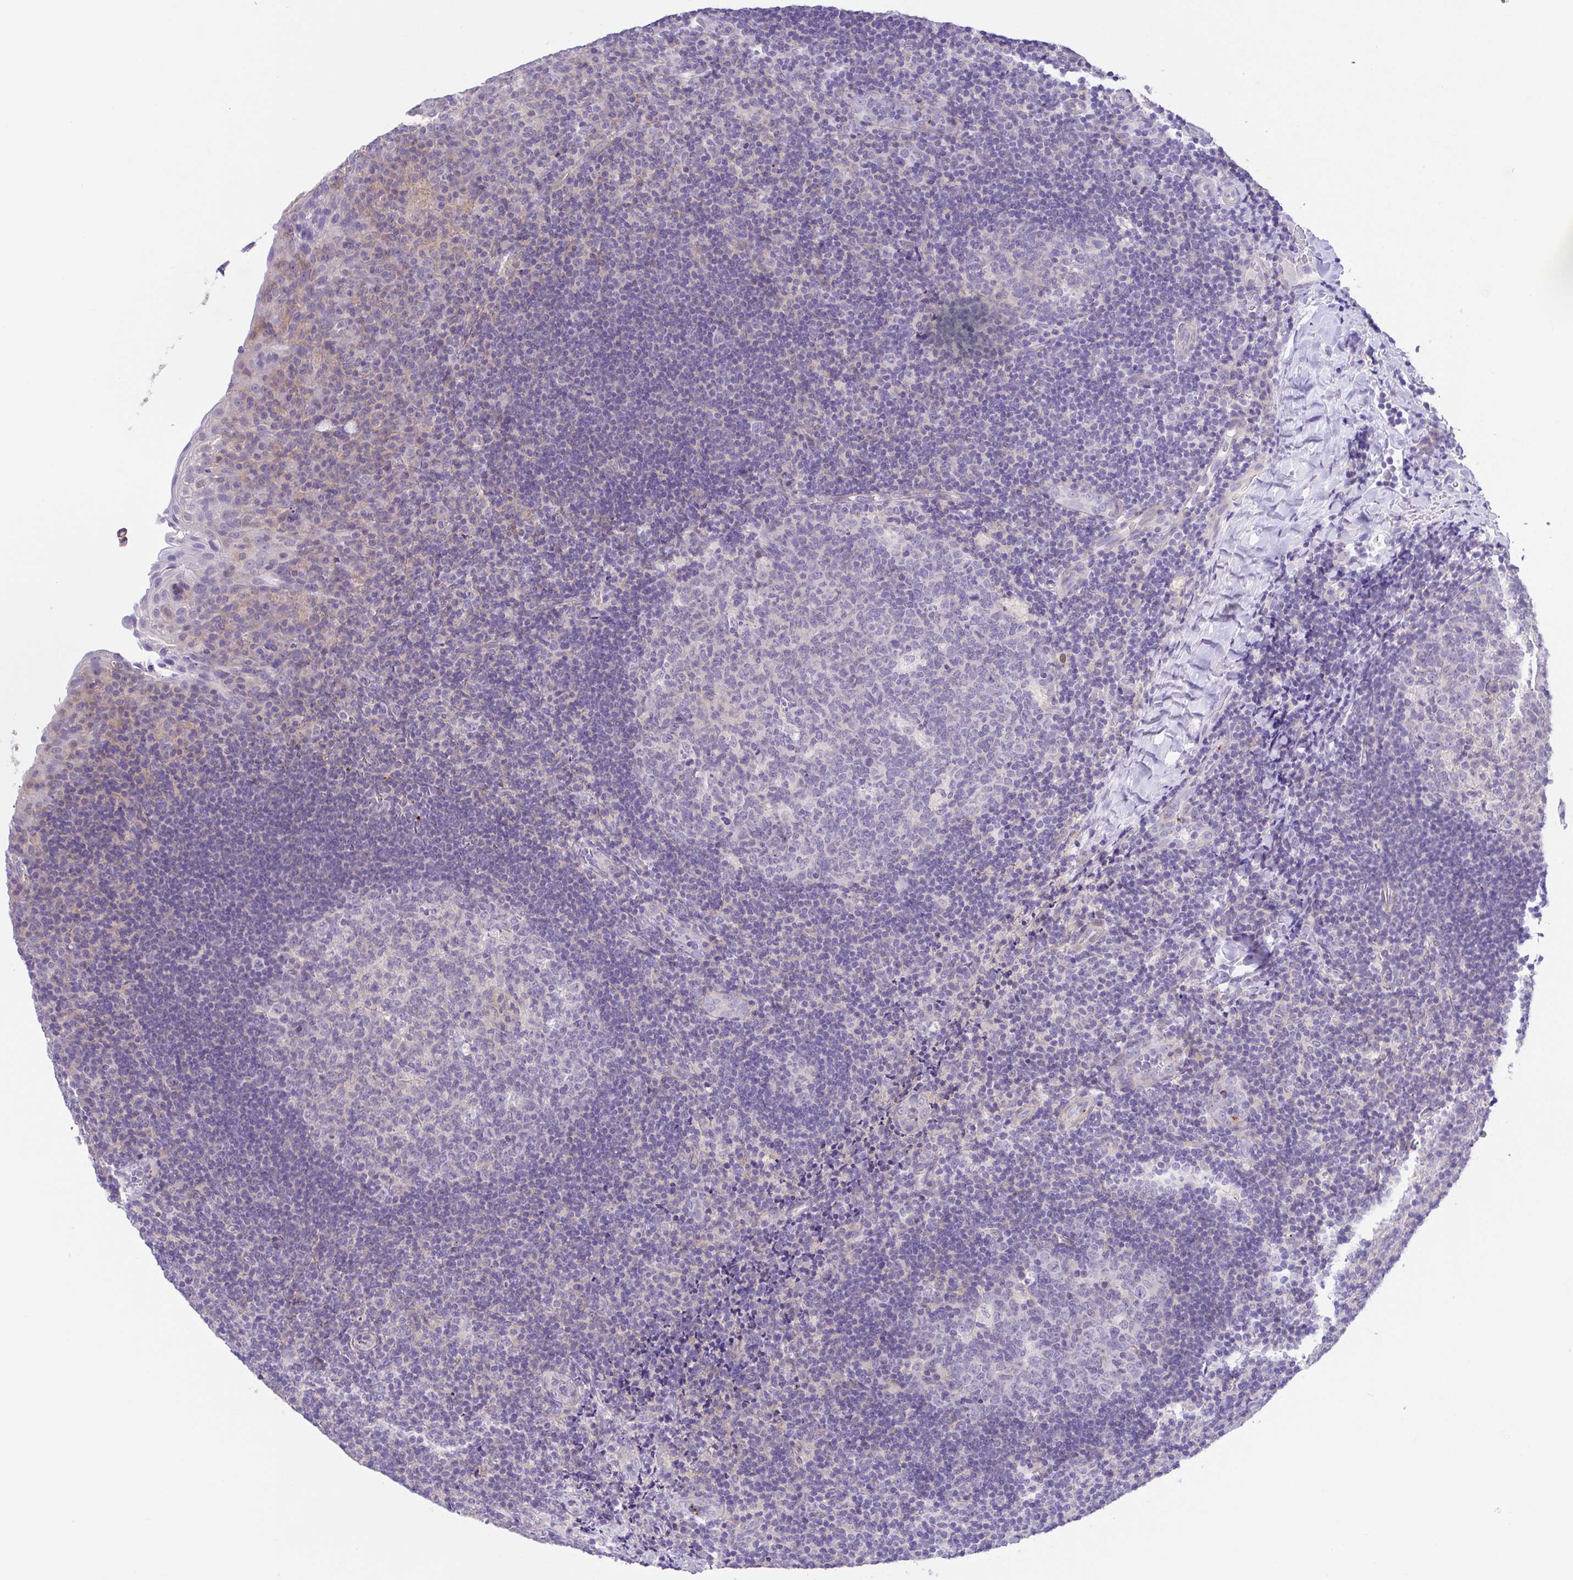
{"staining": {"intensity": "negative", "quantity": "none", "location": "none"}, "tissue": "tonsil", "cell_type": "Germinal center cells", "image_type": "normal", "snomed": [{"axis": "morphology", "description": "Normal tissue, NOS"}, {"axis": "topography", "description": "Tonsil"}], "caption": "A photomicrograph of human tonsil is negative for staining in germinal center cells. (DAB IHC, high magnification).", "gene": "PRR14L", "patient": {"sex": "male", "age": 17}}